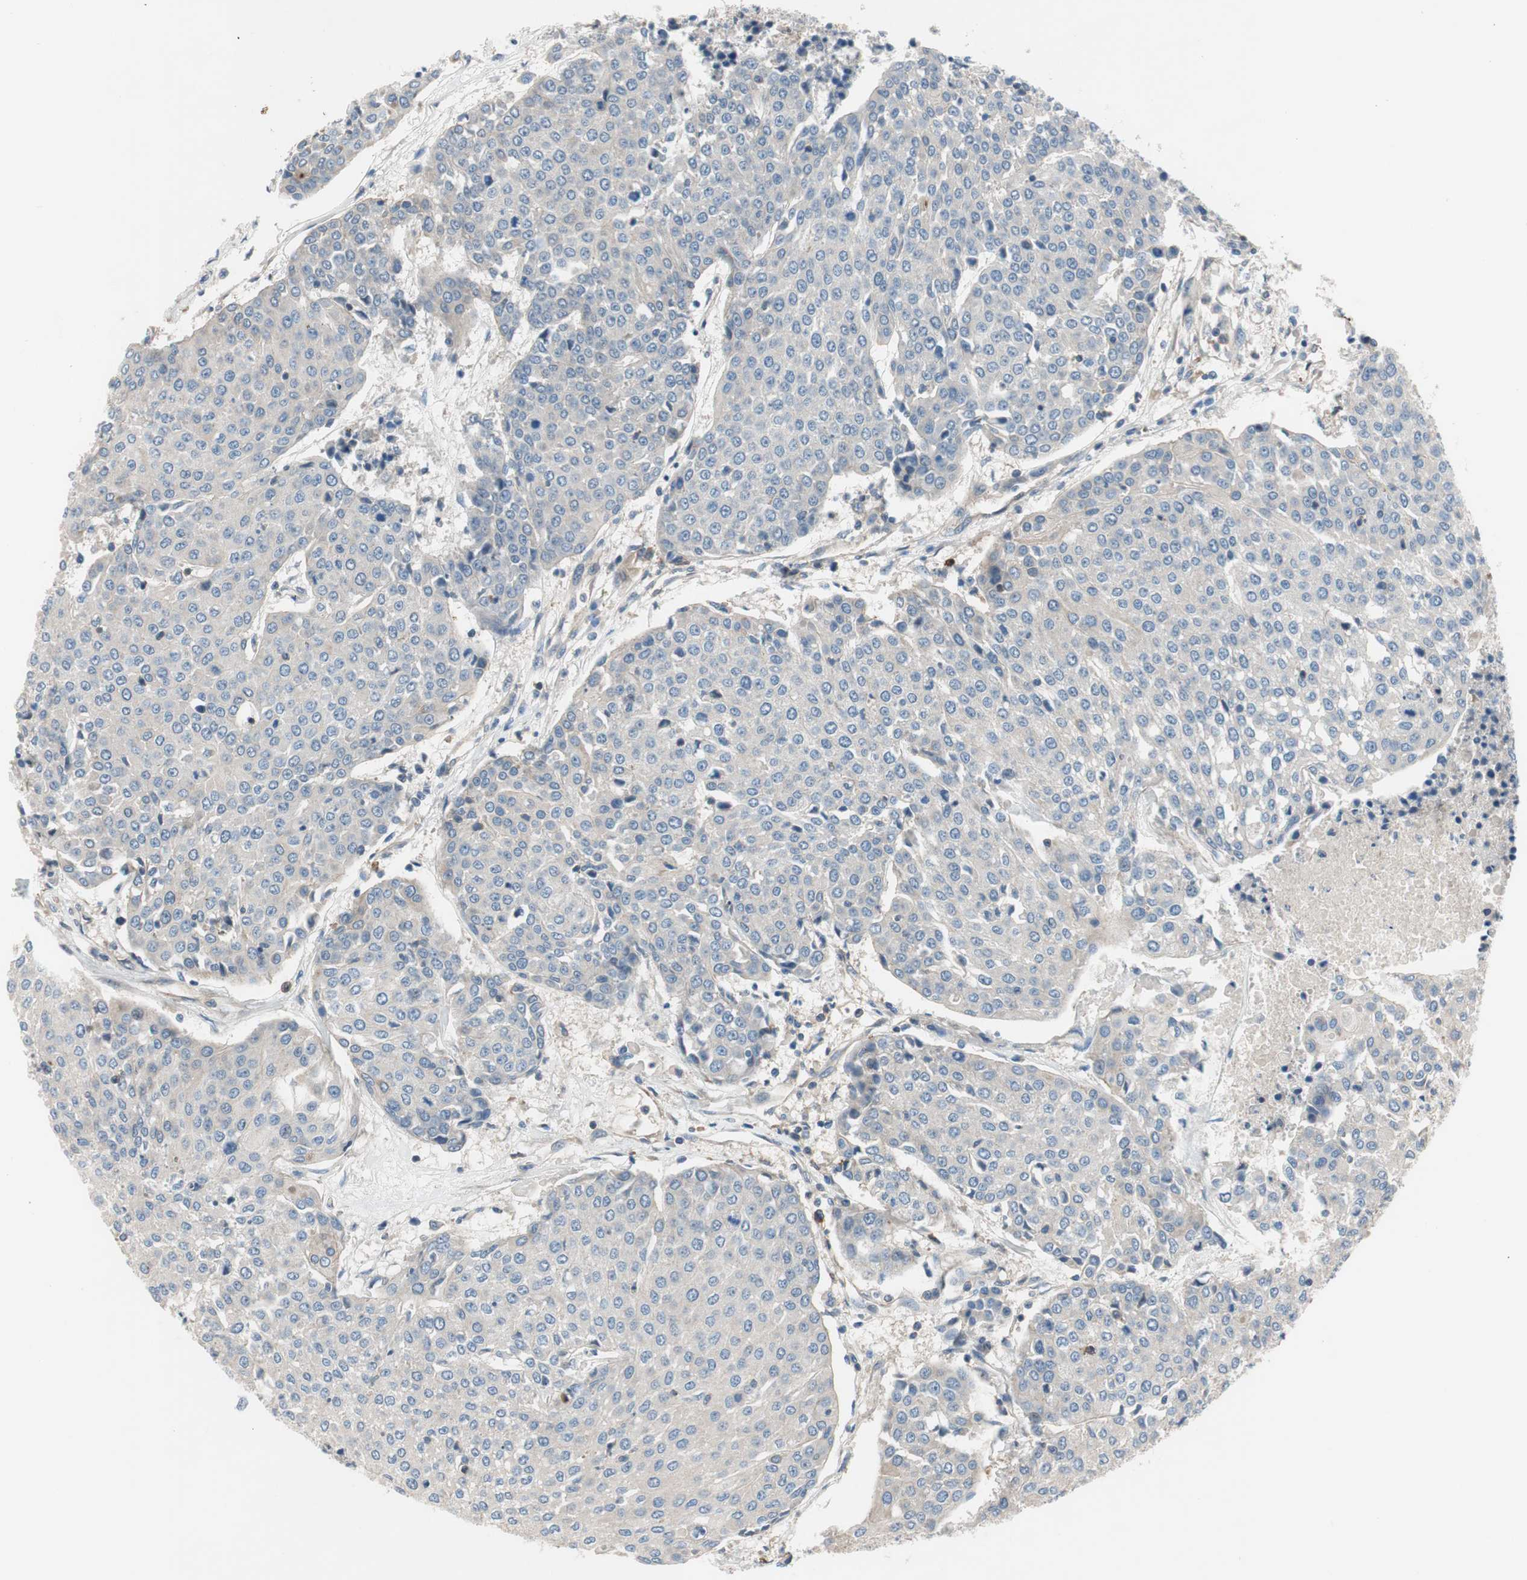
{"staining": {"intensity": "negative", "quantity": "none", "location": "none"}, "tissue": "urothelial cancer", "cell_type": "Tumor cells", "image_type": "cancer", "snomed": [{"axis": "morphology", "description": "Urothelial carcinoma, High grade"}, {"axis": "topography", "description": "Urinary bladder"}], "caption": "High magnification brightfield microscopy of high-grade urothelial carcinoma stained with DAB (3,3'-diaminobenzidine) (brown) and counterstained with hematoxylin (blue): tumor cells show no significant expression.", "gene": "CALML3", "patient": {"sex": "female", "age": 85}}